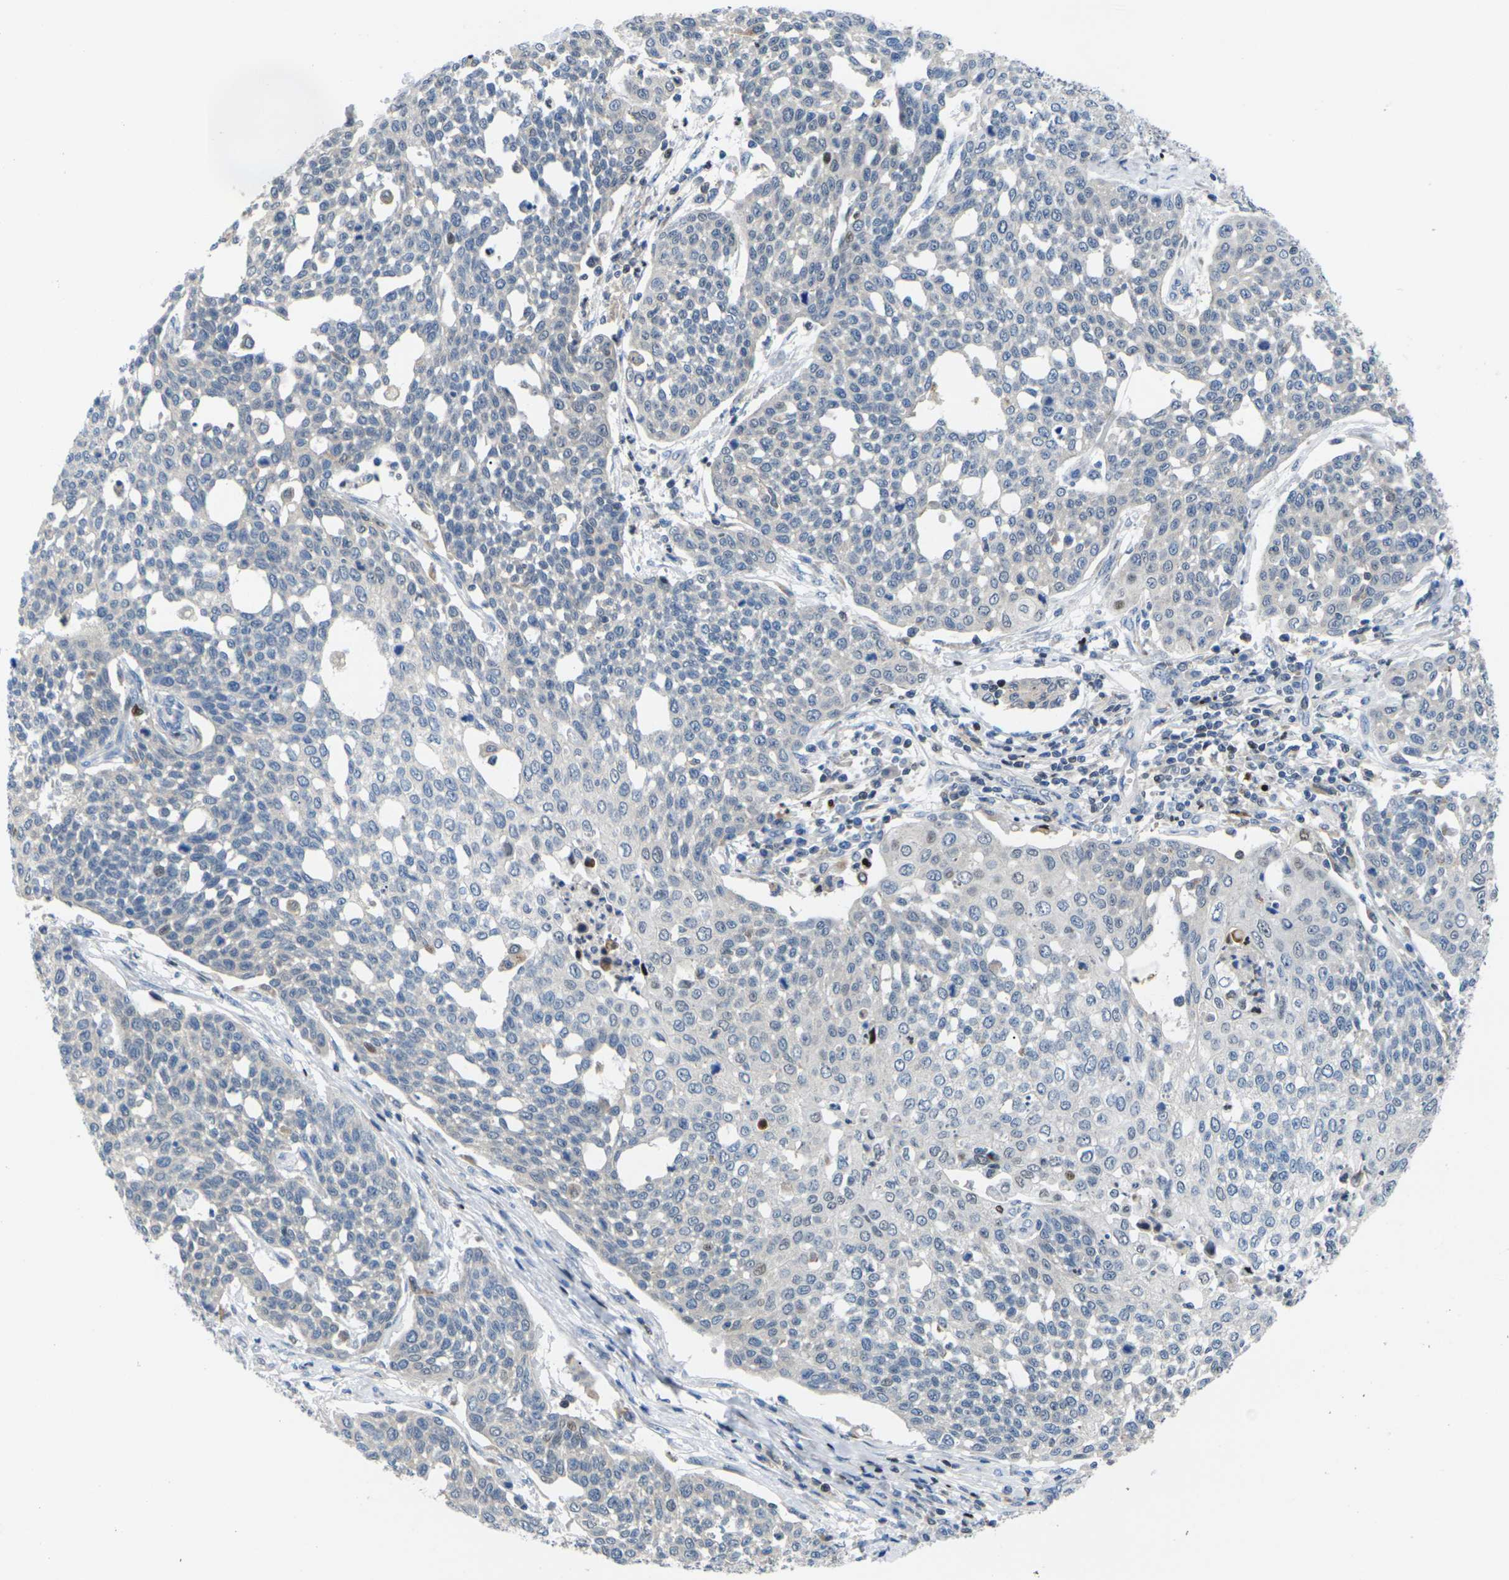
{"staining": {"intensity": "moderate", "quantity": "<25%", "location": "cytoplasmic/membranous,nuclear"}, "tissue": "cervical cancer", "cell_type": "Tumor cells", "image_type": "cancer", "snomed": [{"axis": "morphology", "description": "Squamous cell carcinoma, NOS"}, {"axis": "topography", "description": "Cervix"}], "caption": "Squamous cell carcinoma (cervical) stained for a protein (brown) reveals moderate cytoplasmic/membranous and nuclear positive positivity in about <25% of tumor cells.", "gene": "RPS6KA3", "patient": {"sex": "female", "age": 34}}